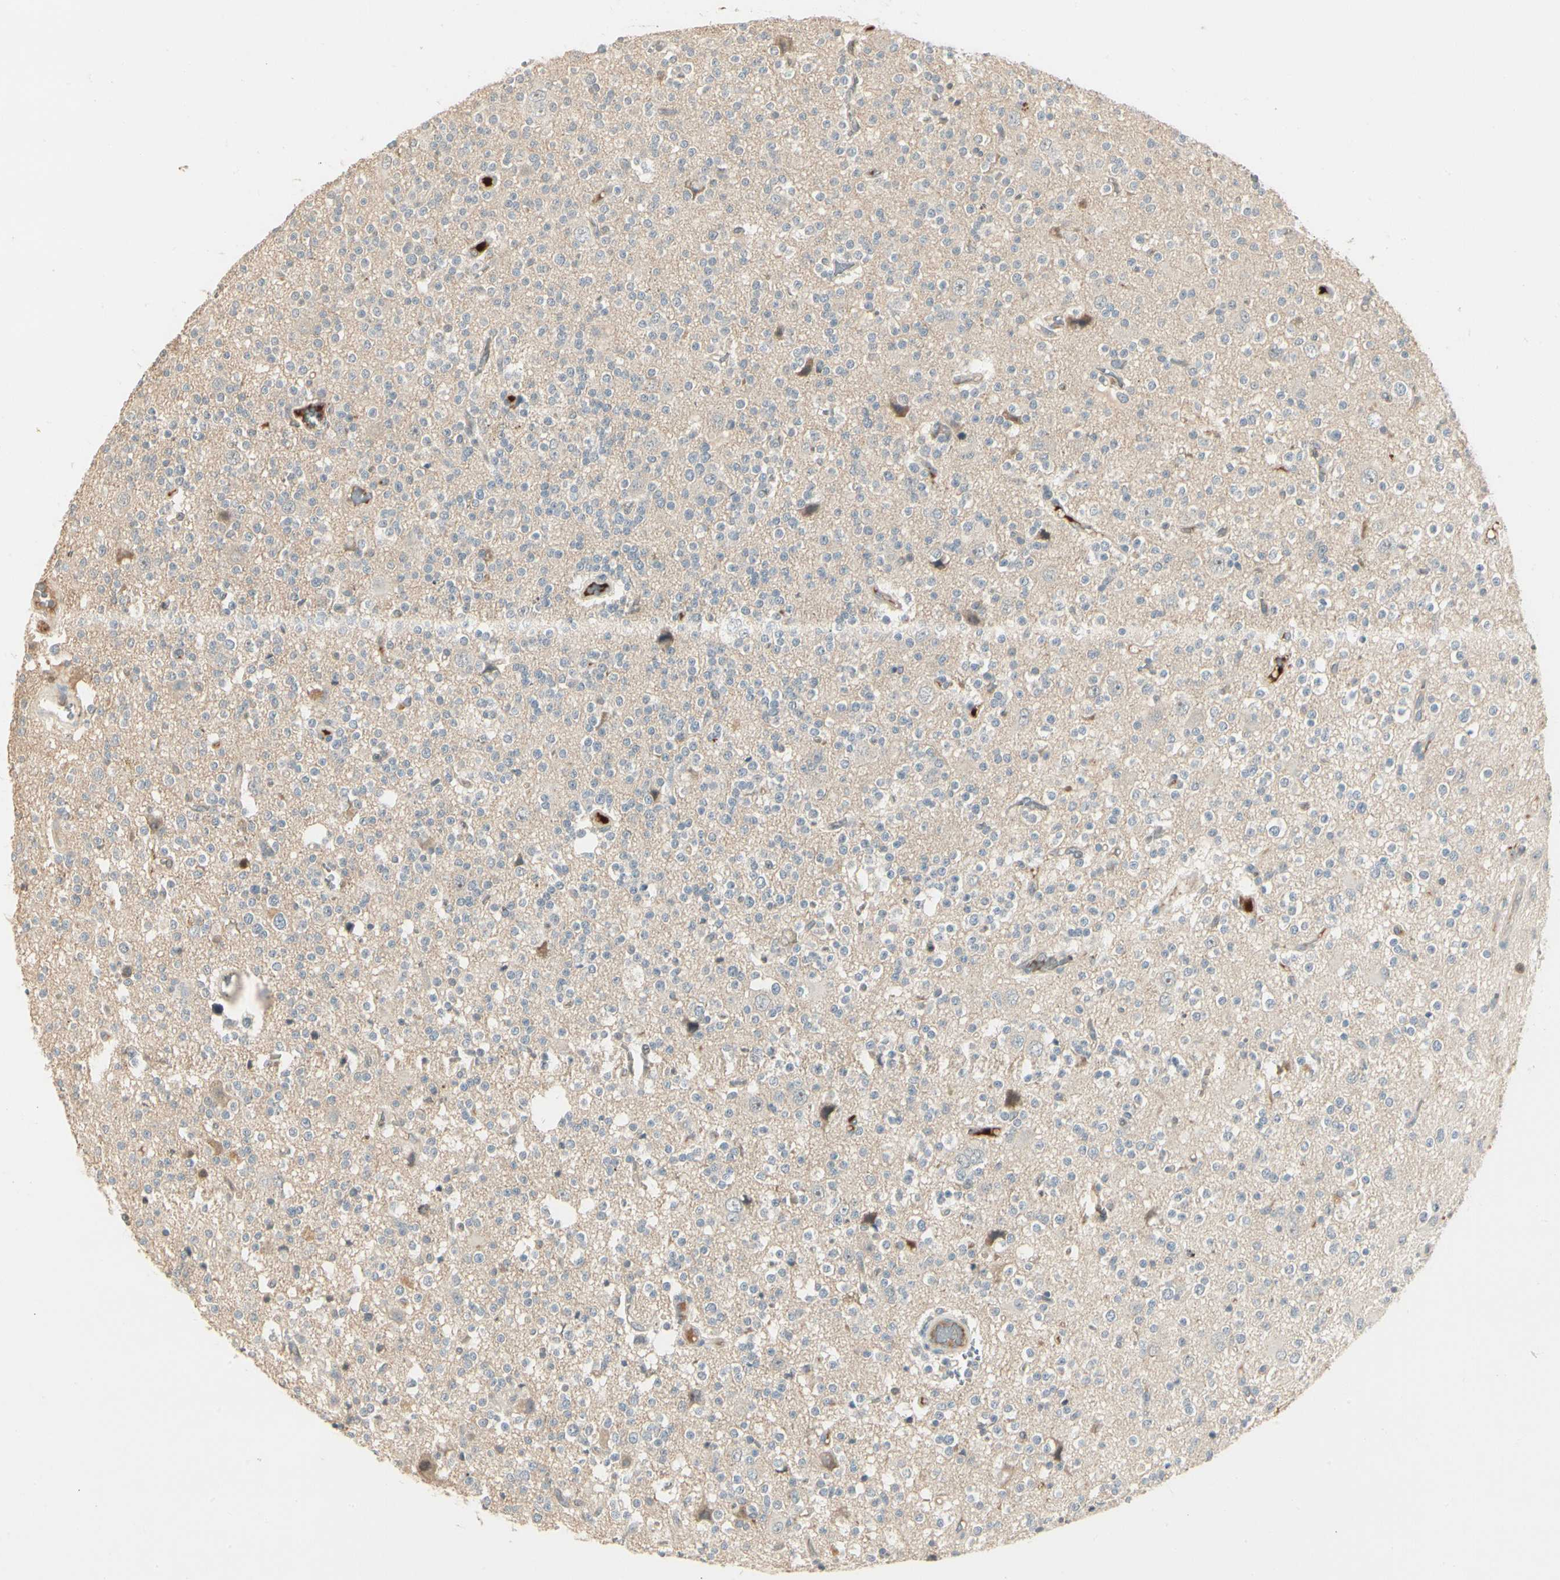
{"staining": {"intensity": "weak", "quantity": "25%-75%", "location": "cytoplasmic/membranous"}, "tissue": "glioma", "cell_type": "Tumor cells", "image_type": "cancer", "snomed": [{"axis": "morphology", "description": "Glioma, malignant, High grade"}, {"axis": "topography", "description": "Brain"}], "caption": "Immunohistochemical staining of human malignant glioma (high-grade) reveals low levels of weak cytoplasmic/membranous positivity in approximately 25%-75% of tumor cells.", "gene": "SKIL", "patient": {"sex": "male", "age": 47}}